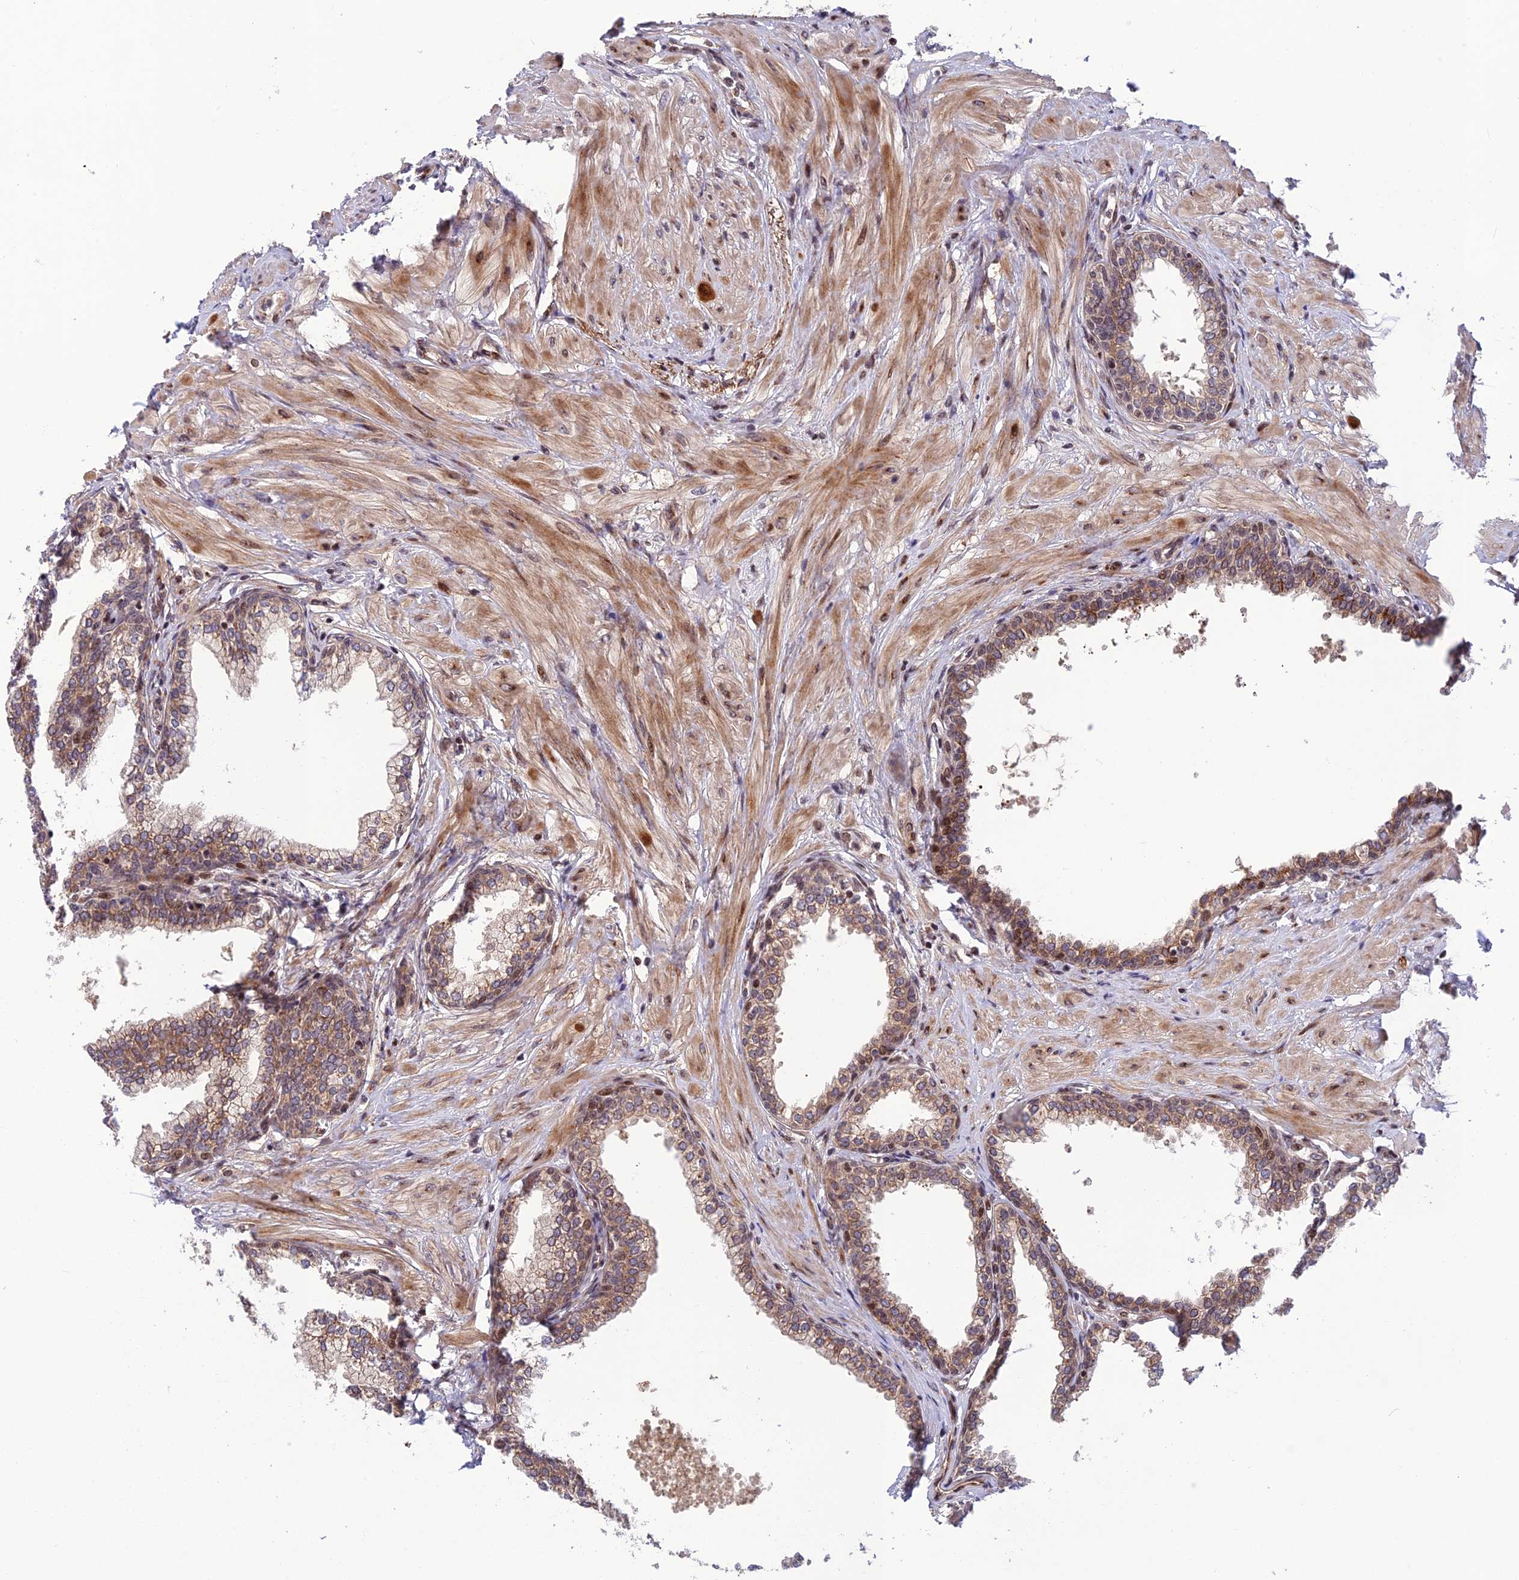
{"staining": {"intensity": "moderate", "quantity": "25%-75%", "location": "cytoplasmic/membranous,nuclear"}, "tissue": "prostate", "cell_type": "Glandular cells", "image_type": "normal", "snomed": [{"axis": "morphology", "description": "Normal tissue, NOS"}, {"axis": "morphology", "description": "Urothelial carcinoma, Low grade"}, {"axis": "topography", "description": "Urinary bladder"}, {"axis": "topography", "description": "Prostate"}], "caption": "Protein staining exhibits moderate cytoplasmic/membranous,nuclear expression in about 25%-75% of glandular cells in benign prostate.", "gene": "SMIM7", "patient": {"sex": "male", "age": 60}}